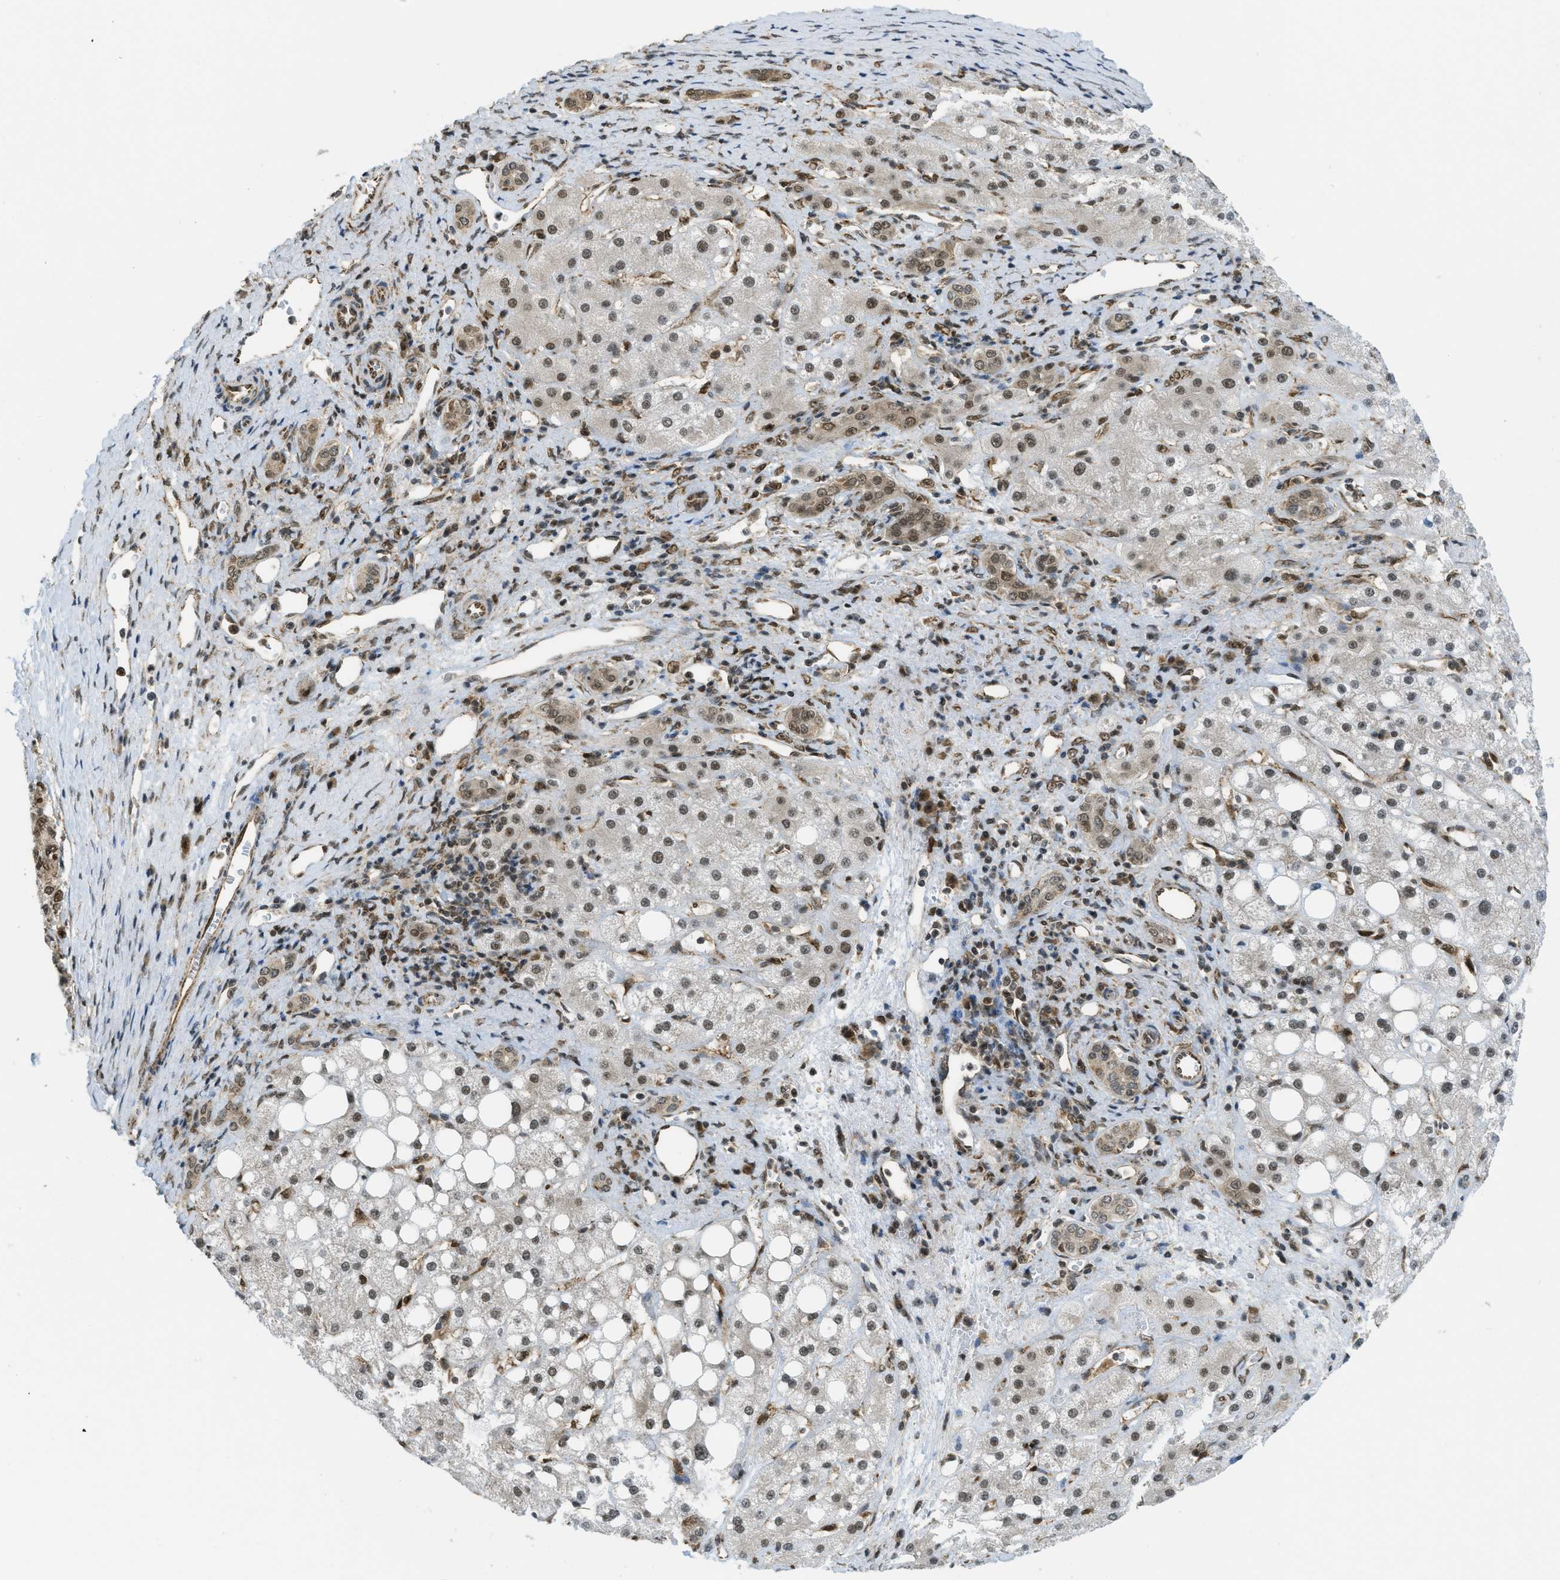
{"staining": {"intensity": "moderate", "quantity": ">75%", "location": "cytoplasmic/membranous,nuclear"}, "tissue": "liver cancer", "cell_type": "Tumor cells", "image_type": "cancer", "snomed": [{"axis": "morphology", "description": "Carcinoma, Hepatocellular, NOS"}, {"axis": "topography", "description": "Liver"}], "caption": "Hepatocellular carcinoma (liver) stained with a brown dye reveals moderate cytoplasmic/membranous and nuclear positive positivity in approximately >75% of tumor cells.", "gene": "TNPO1", "patient": {"sex": "male", "age": 80}}